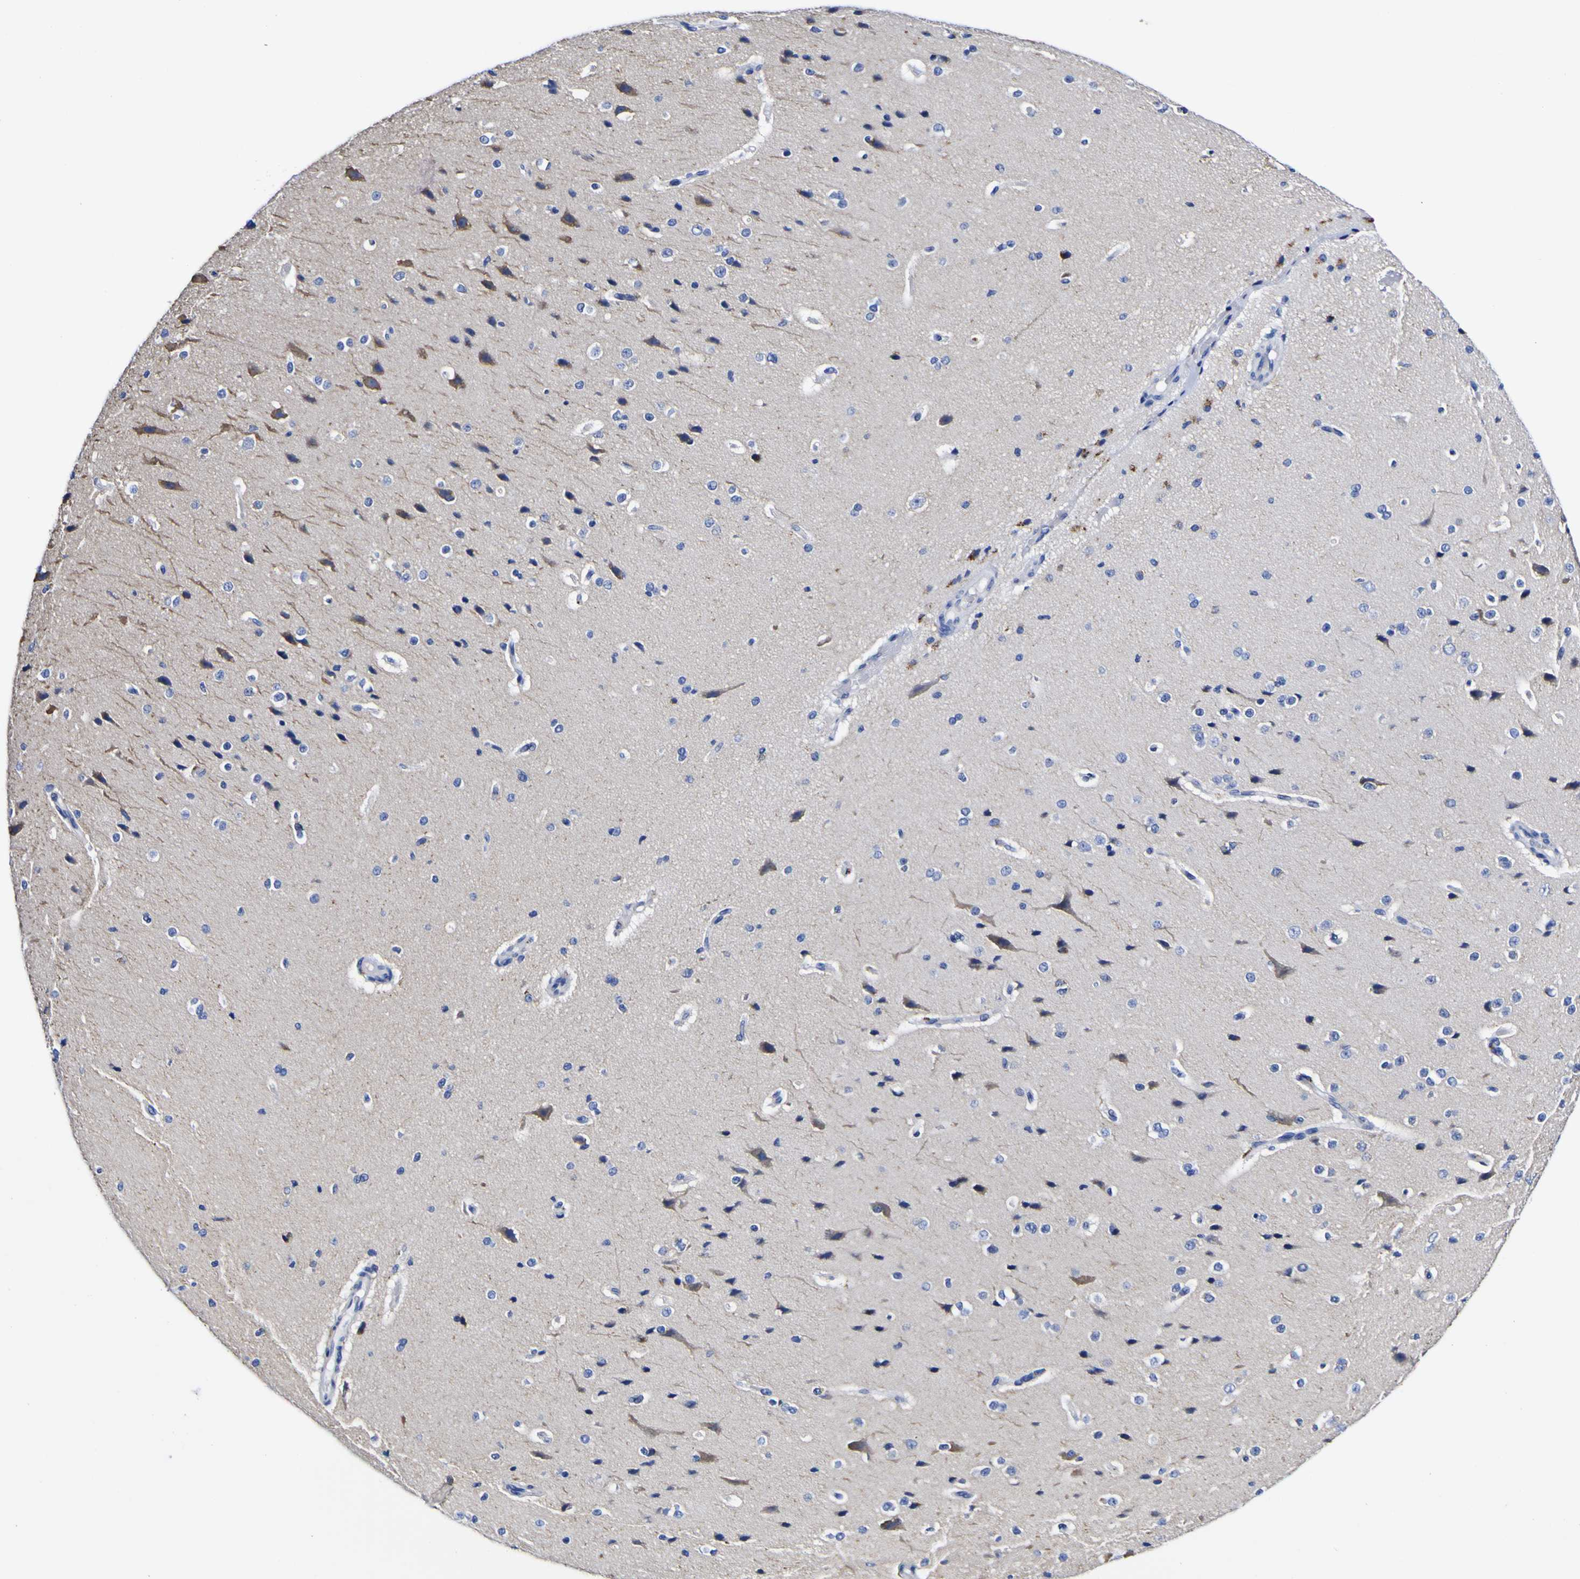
{"staining": {"intensity": "negative", "quantity": "none", "location": "none"}, "tissue": "cerebral cortex", "cell_type": "Endothelial cells", "image_type": "normal", "snomed": [{"axis": "morphology", "description": "Normal tissue, NOS"}, {"axis": "morphology", "description": "Developmental malformation"}, {"axis": "topography", "description": "Cerebral cortex"}], "caption": "The immunohistochemistry photomicrograph has no significant expression in endothelial cells of cerebral cortex. The staining was performed using DAB (3,3'-diaminobenzidine) to visualize the protein expression in brown, while the nuclei were stained in blue with hematoxylin (Magnification: 20x).", "gene": "HLA", "patient": {"sex": "female", "age": 30}}